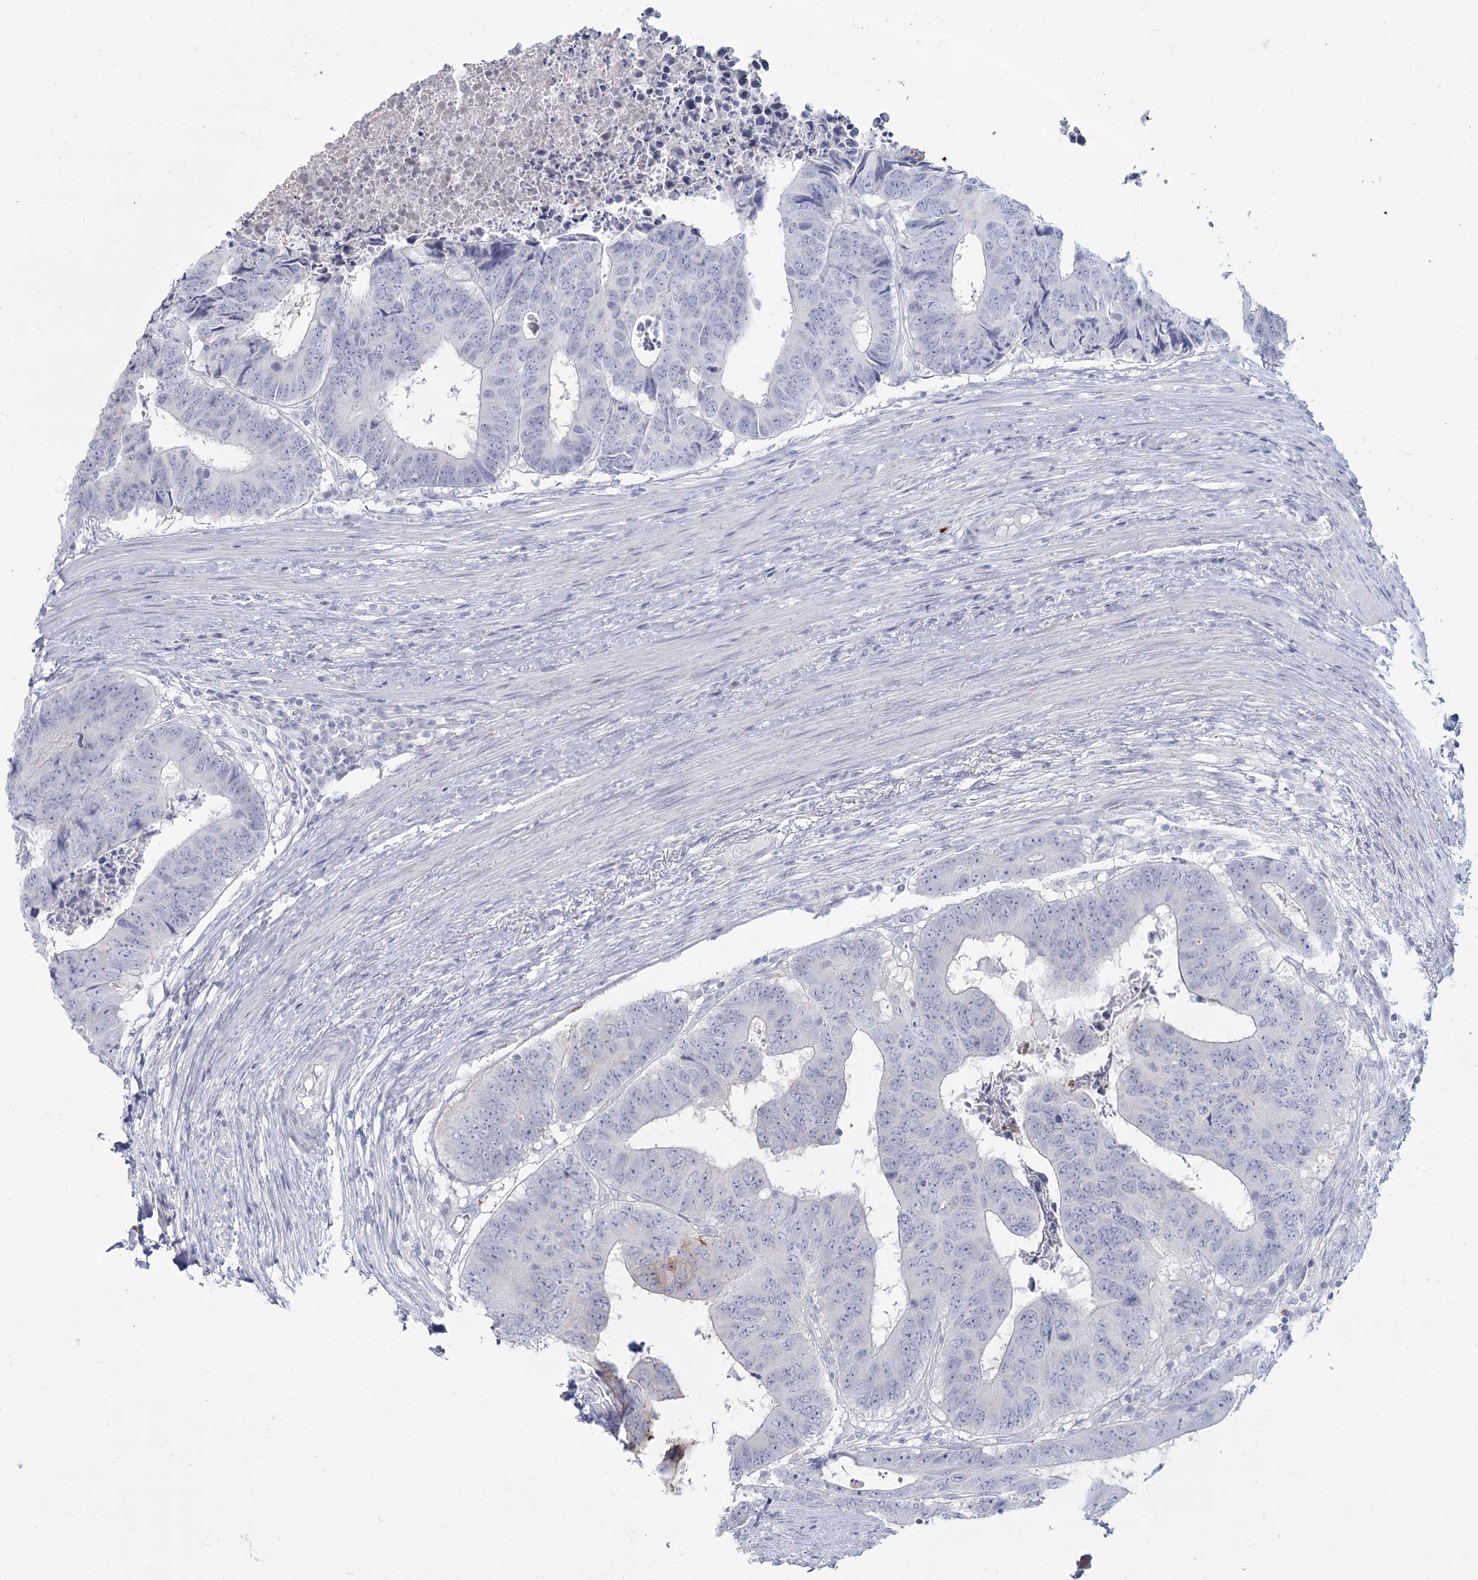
{"staining": {"intensity": "weak", "quantity": "<25%", "location": "cytoplasmic/membranous"}, "tissue": "colorectal cancer", "cell_type": "Tumor cells", "image_type": "cancer", "snomed": [{"axis": "morphology", "description": "Adenocarcinoma, NOS"}, {"axis": "topography", "description": "Rectum"}], "caption": "This is a image of immunohistochemistry staining of colorectal adenocarcinoma, which shows no positivity in tumor cells. Nuclei are stained in blue.", "gene": "SLC6A19", "patient": {"sex": "male", "age": 84}}